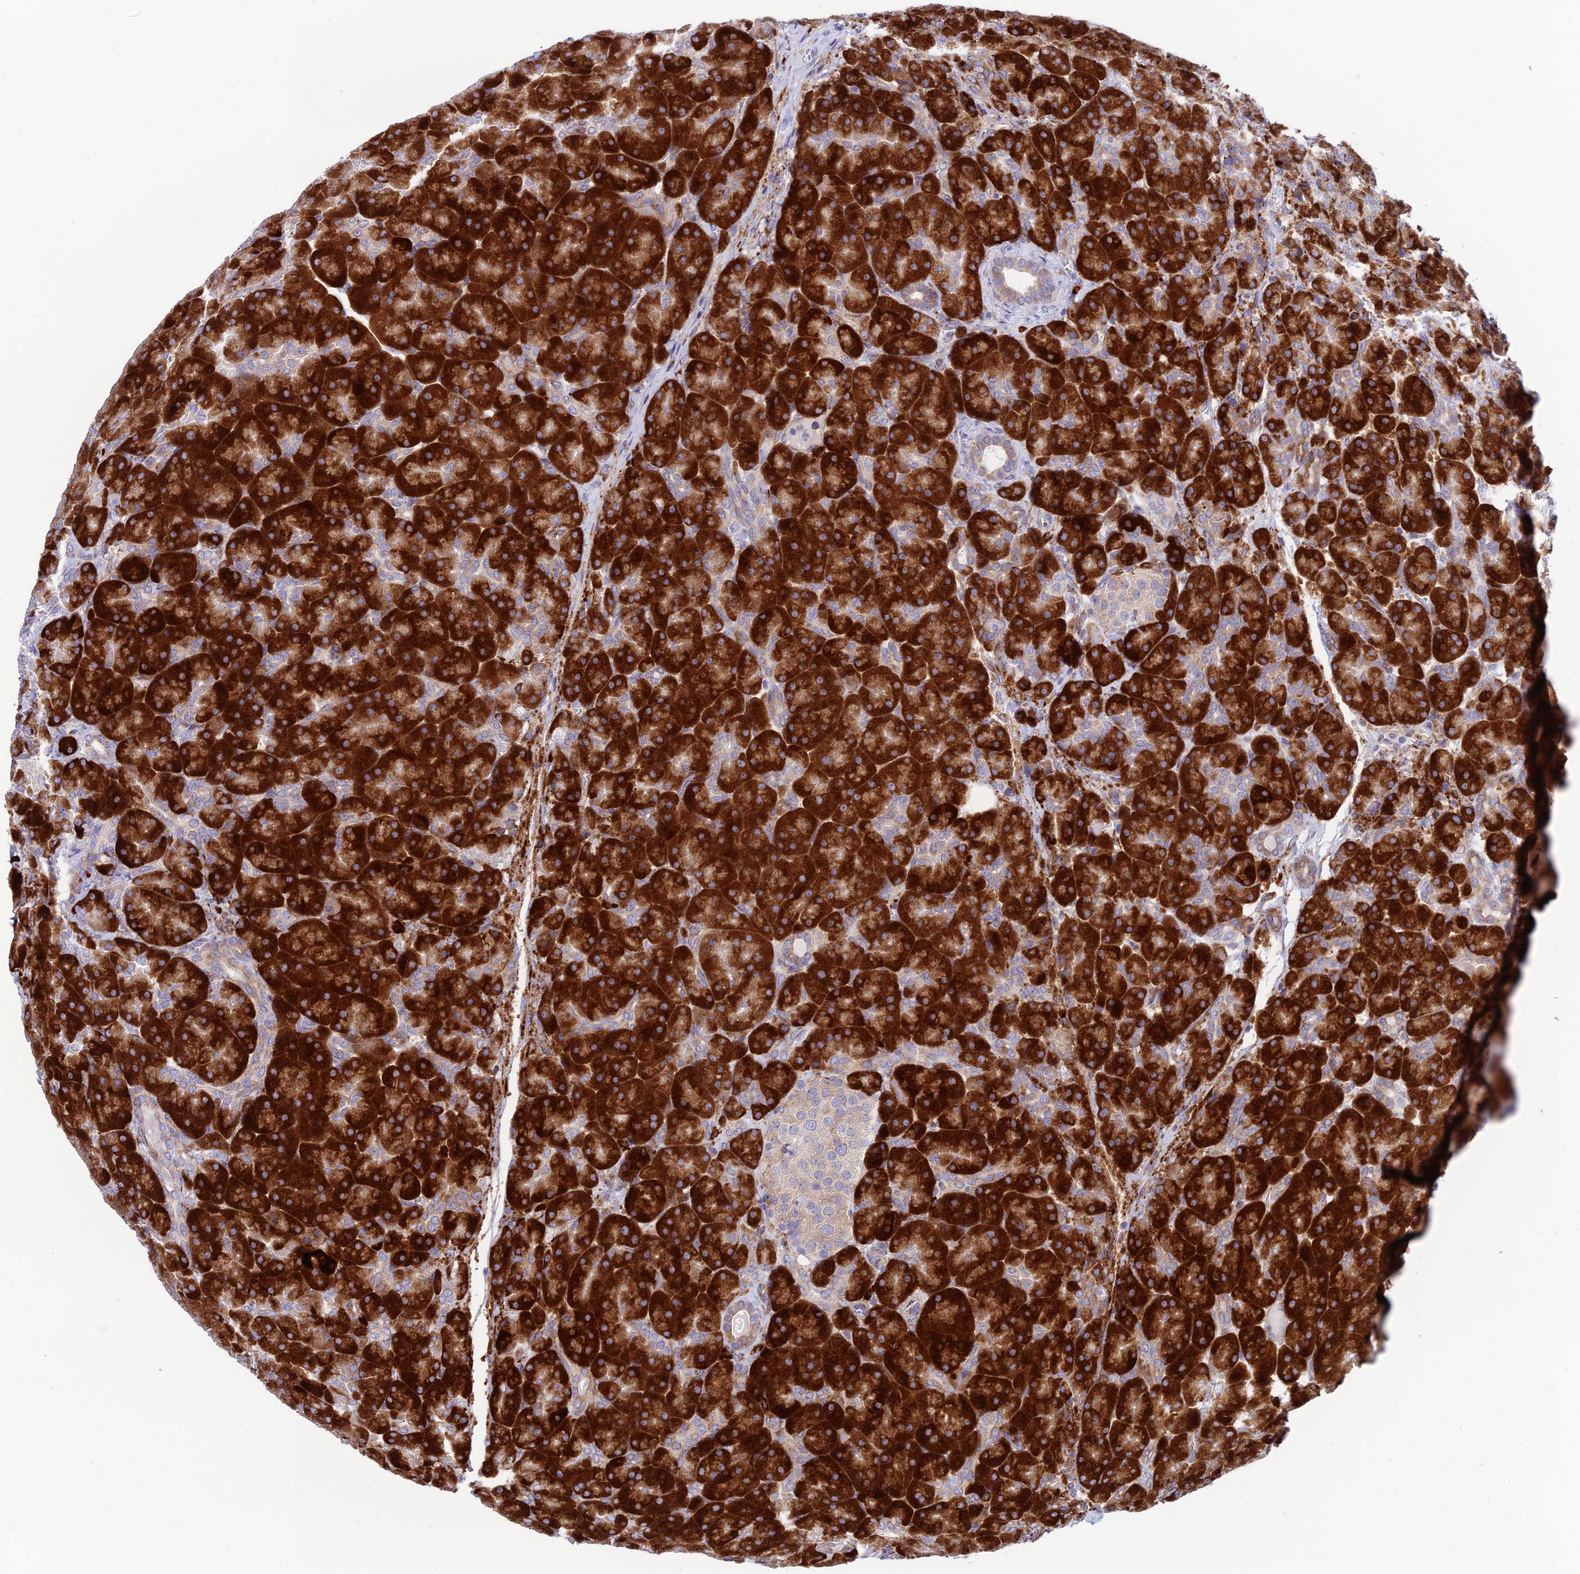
{"staining": {"intensity": "strong", "quantity": ">75%", "location": "cytoplasmic/membranous"}, "tissue": "pancreas", "cell_type": "Exocrine glandular cells", "image_type": "normal", "snomed": [{"axis": "morphology", "description": "Normal tissue, NOS"}, {"axis": "topography", "description": "Pancreas"}], "caption": "Strong cytoplasmic/membranous positivity is appreciated in approximately >75% of exocrine glandular cells in unremarkable pancreas.", "gene": "TUBGCP6", "patient": {"sex": "male", "age": 66}}